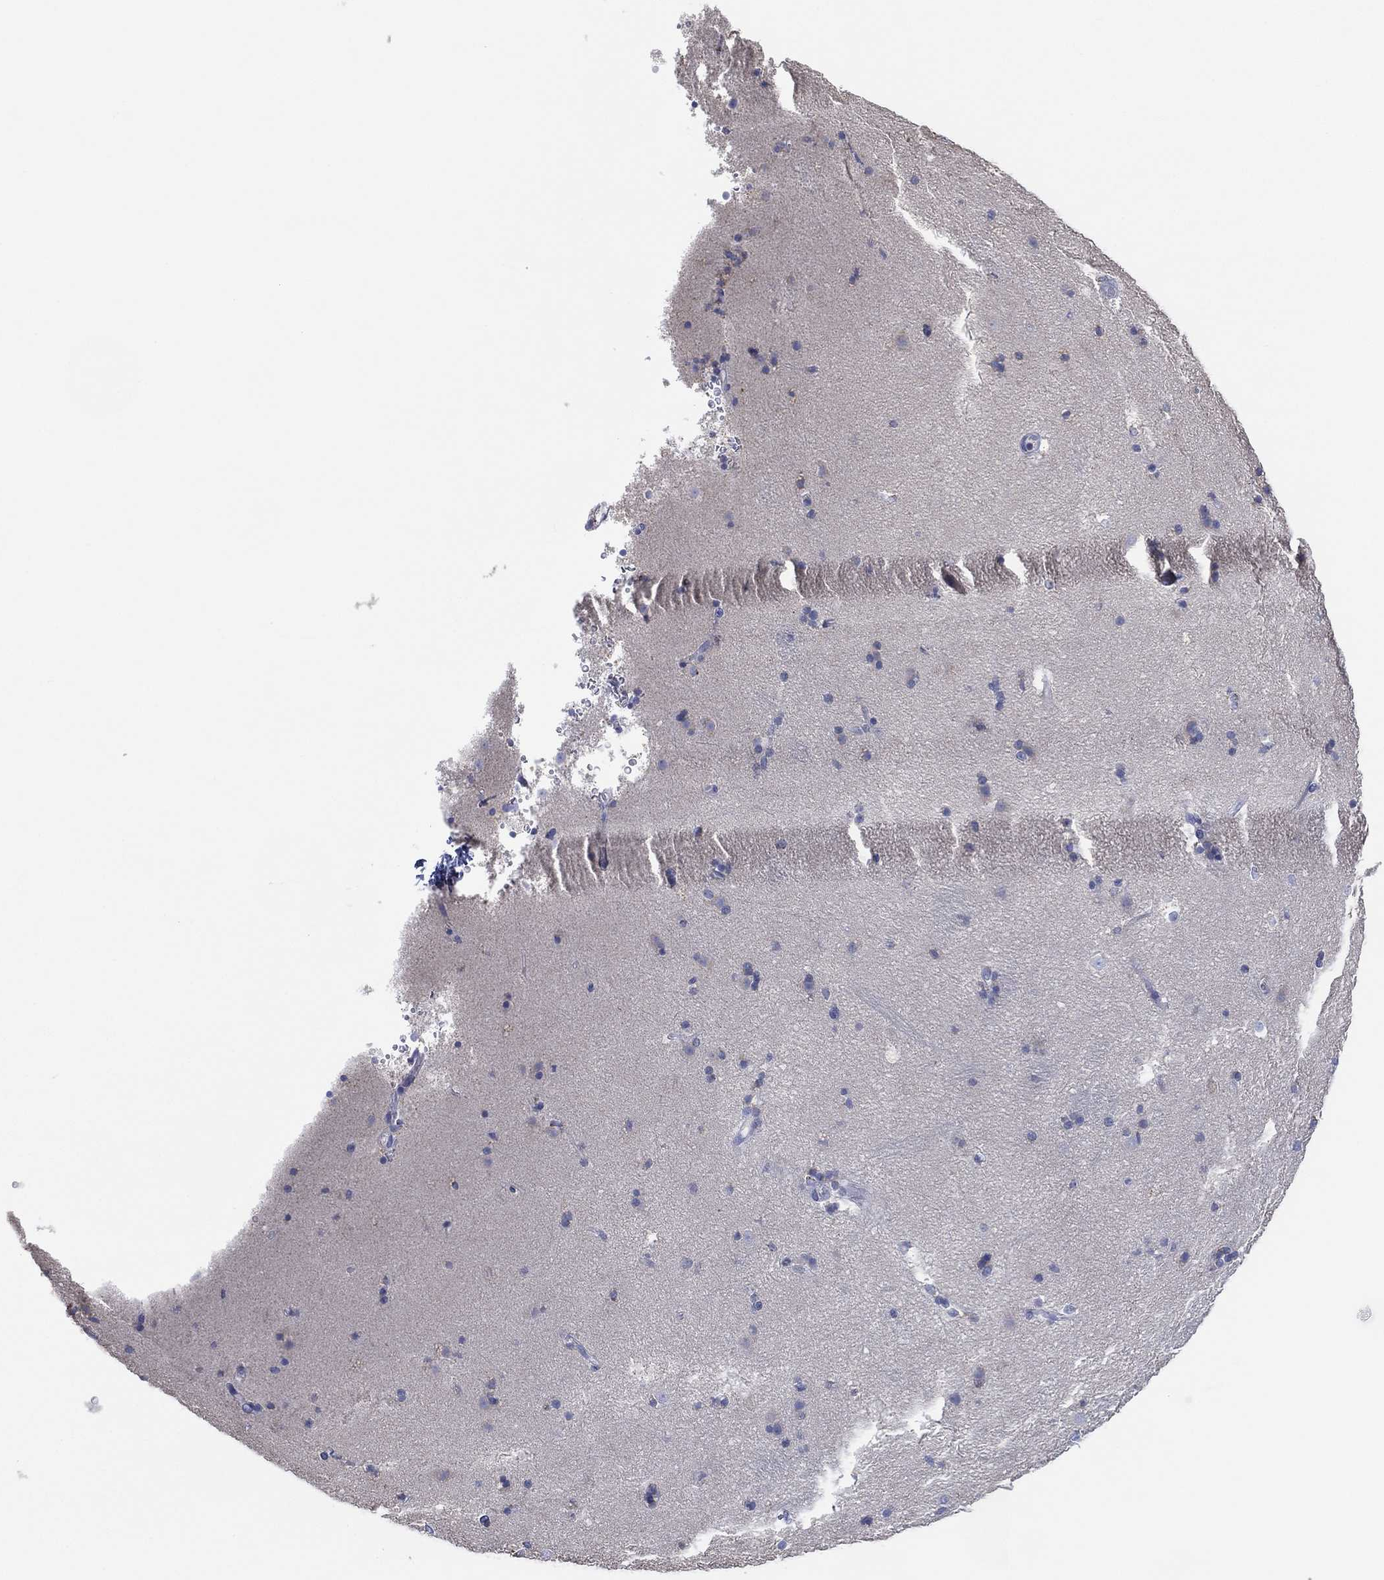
{"staining": {"intensity": "negative", "quantity": "none", "location": "none"}, "tissue": "caudate", "cell_type": "Glial cells", "image_type": "normal", "snomed": [{"axis": "morphology", "description": "Normal tissue, NOS"}, {"axis": "topography", "description": "Lateral ventricle wall"}], "caption": "IHC histopathology image of normal caudate: human caudate stained with DAB (3,3'-diaminobenzidine) demonstrates no significant protein expression in glial cells.", "gene": "CFTR", "patient": {"sex": "male", "age": 51}}